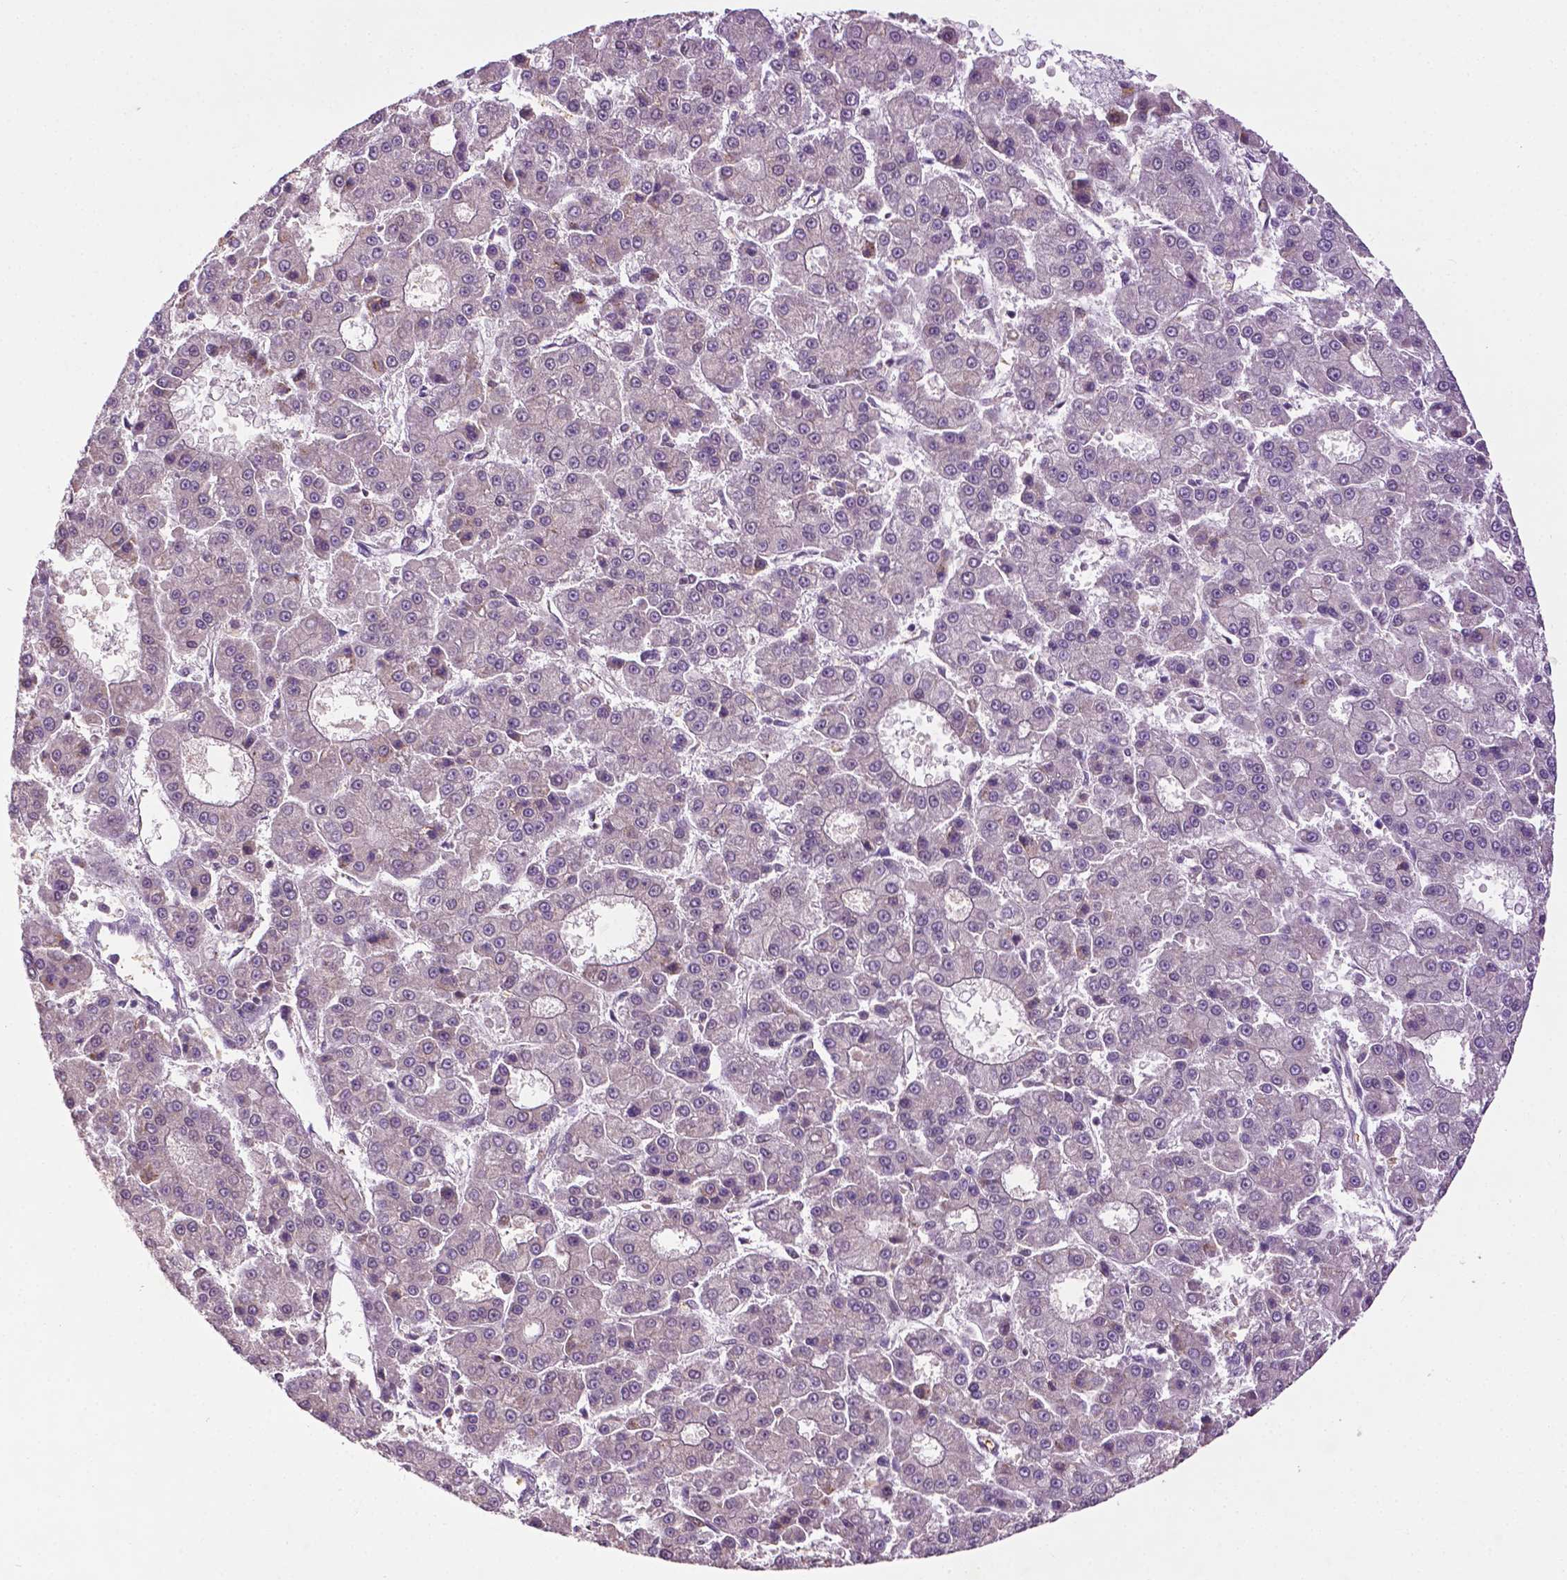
{"staining": {"intensity": "negative", "quantity": "none", "location": "none"}, "tissue": "liver cancer", "cell_type": "Tumor cells", "image_type": "cancer", "snomed": [{"axis": "morphology", "description": "Carcinoma, Hepatocellular, NOS"}, {"axis": "topography", "description": "Liver"}], "caption": "A micrograph of liver cancer (hepatocellular carcinoma) stained for a protein exhibits no brown staining in tumor cells.", "gene": "ZNF41", "patient": {"sex": "male", "age": 70}}